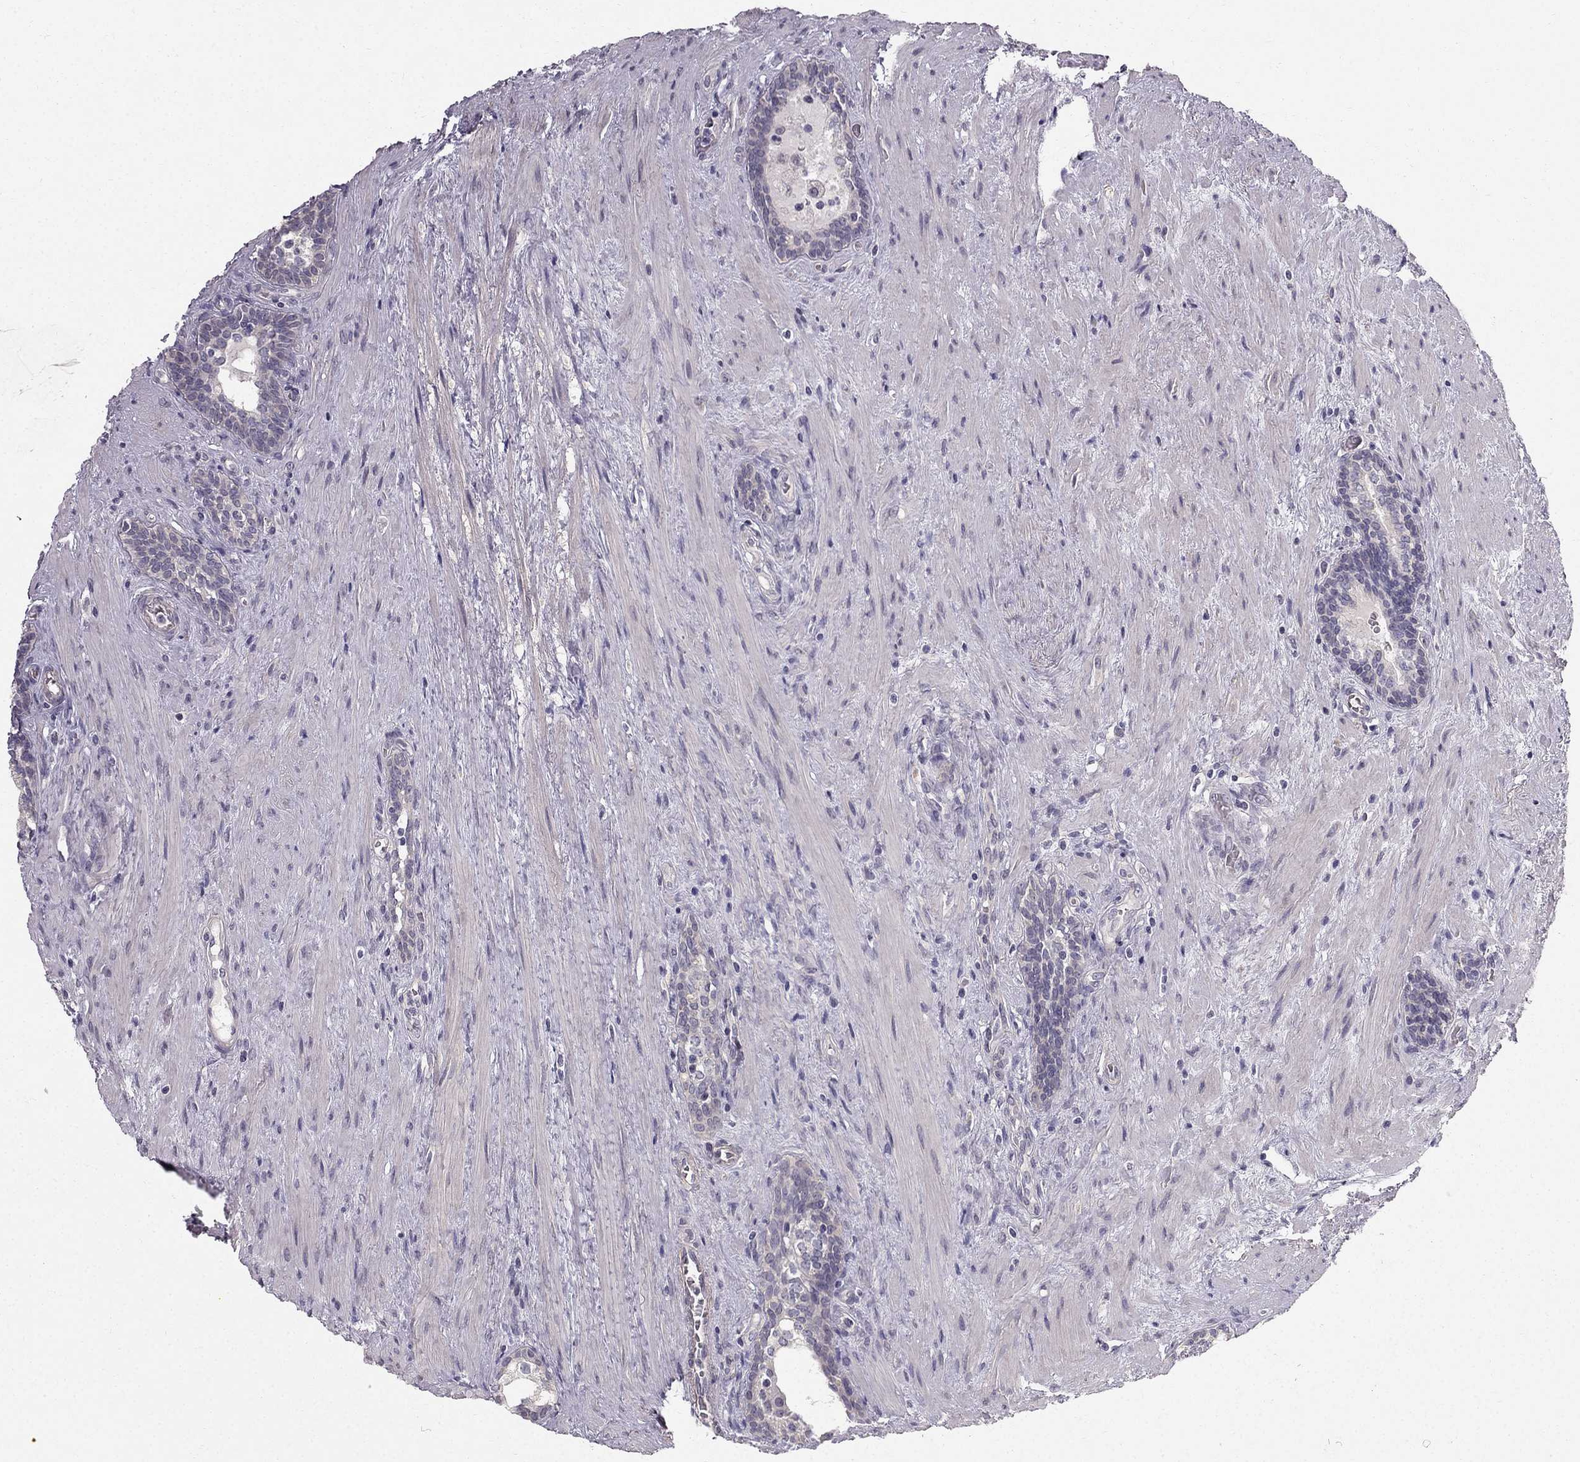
{"staining": {"intensity": "negative", "quantity": "none", "location": "none"}, "tissue": "prostate cancer", "cell_type": "Tumor cells", "image_type": "cancer", "snomed": [{"axis": "morphology", "description": "Adenocarcinoma, NOS"}, {"axis": "morphology", "description": "Adenocarcinoma, High grade"}, {"axis": "topography", "description": "Prostate"}], "caption": "This is an immunohistochemistry photomicrograph of prostate high-grade adenocarcinoma. There is no staining in tumor cells.", "gene": "TSPYL5", "patient": {"sex": "male", "age": 61}}